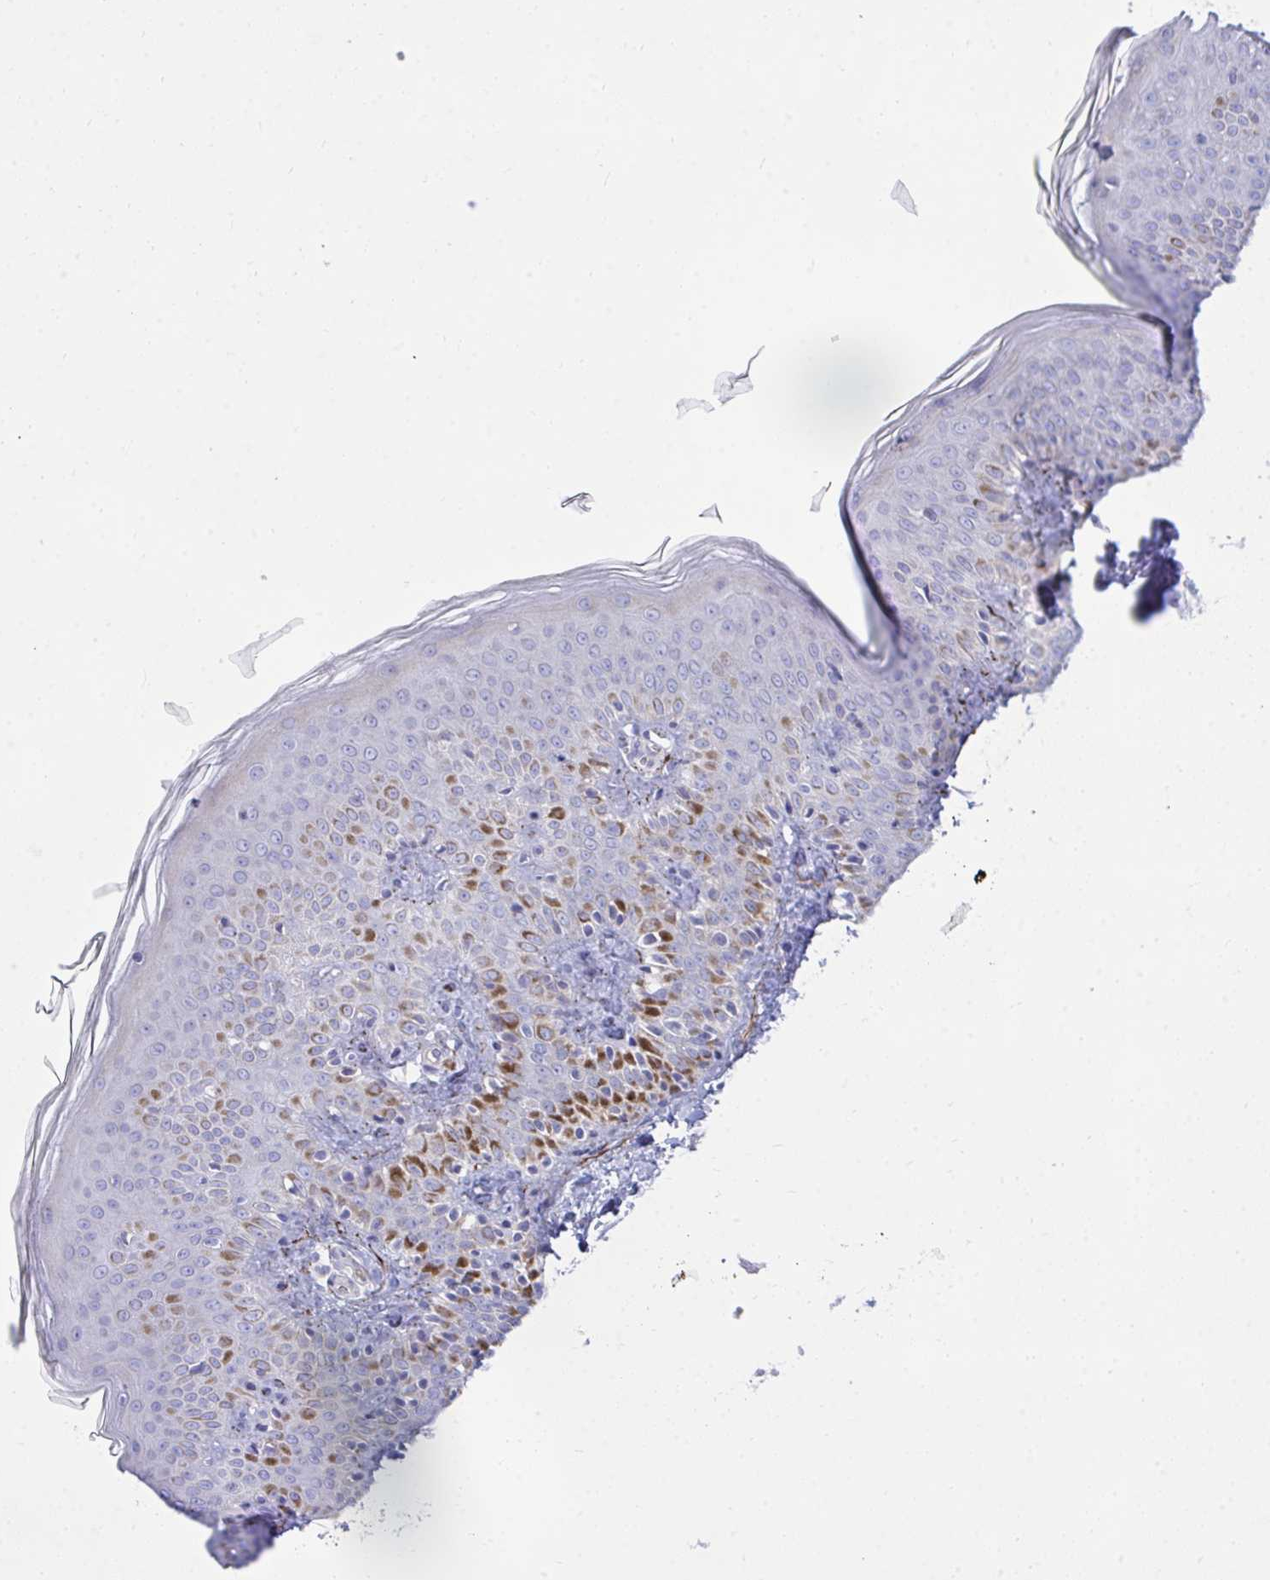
{"staining": {"intensity": "moderate", "quantity": "<25%", "location": "cytoplasmic/membranous"}, "tissue": "skin", "cell_type": "Fibroblasts", "image_type": "normal", "snomed": [{"axis": "morphology", "description": "Normal tissue, NOS"}, {"axis": "topography", "description": "Skin"}], "caption": "This image shows benign skin stained with immunohistochemistry to label a protein in brown. The cytoplasmic/membranous of fibroblasts show moderate positivity for the protein. Nuclei are counter-stained blue.", "gene": "MED9", "patient": {"sex": "male", "age": 16}}